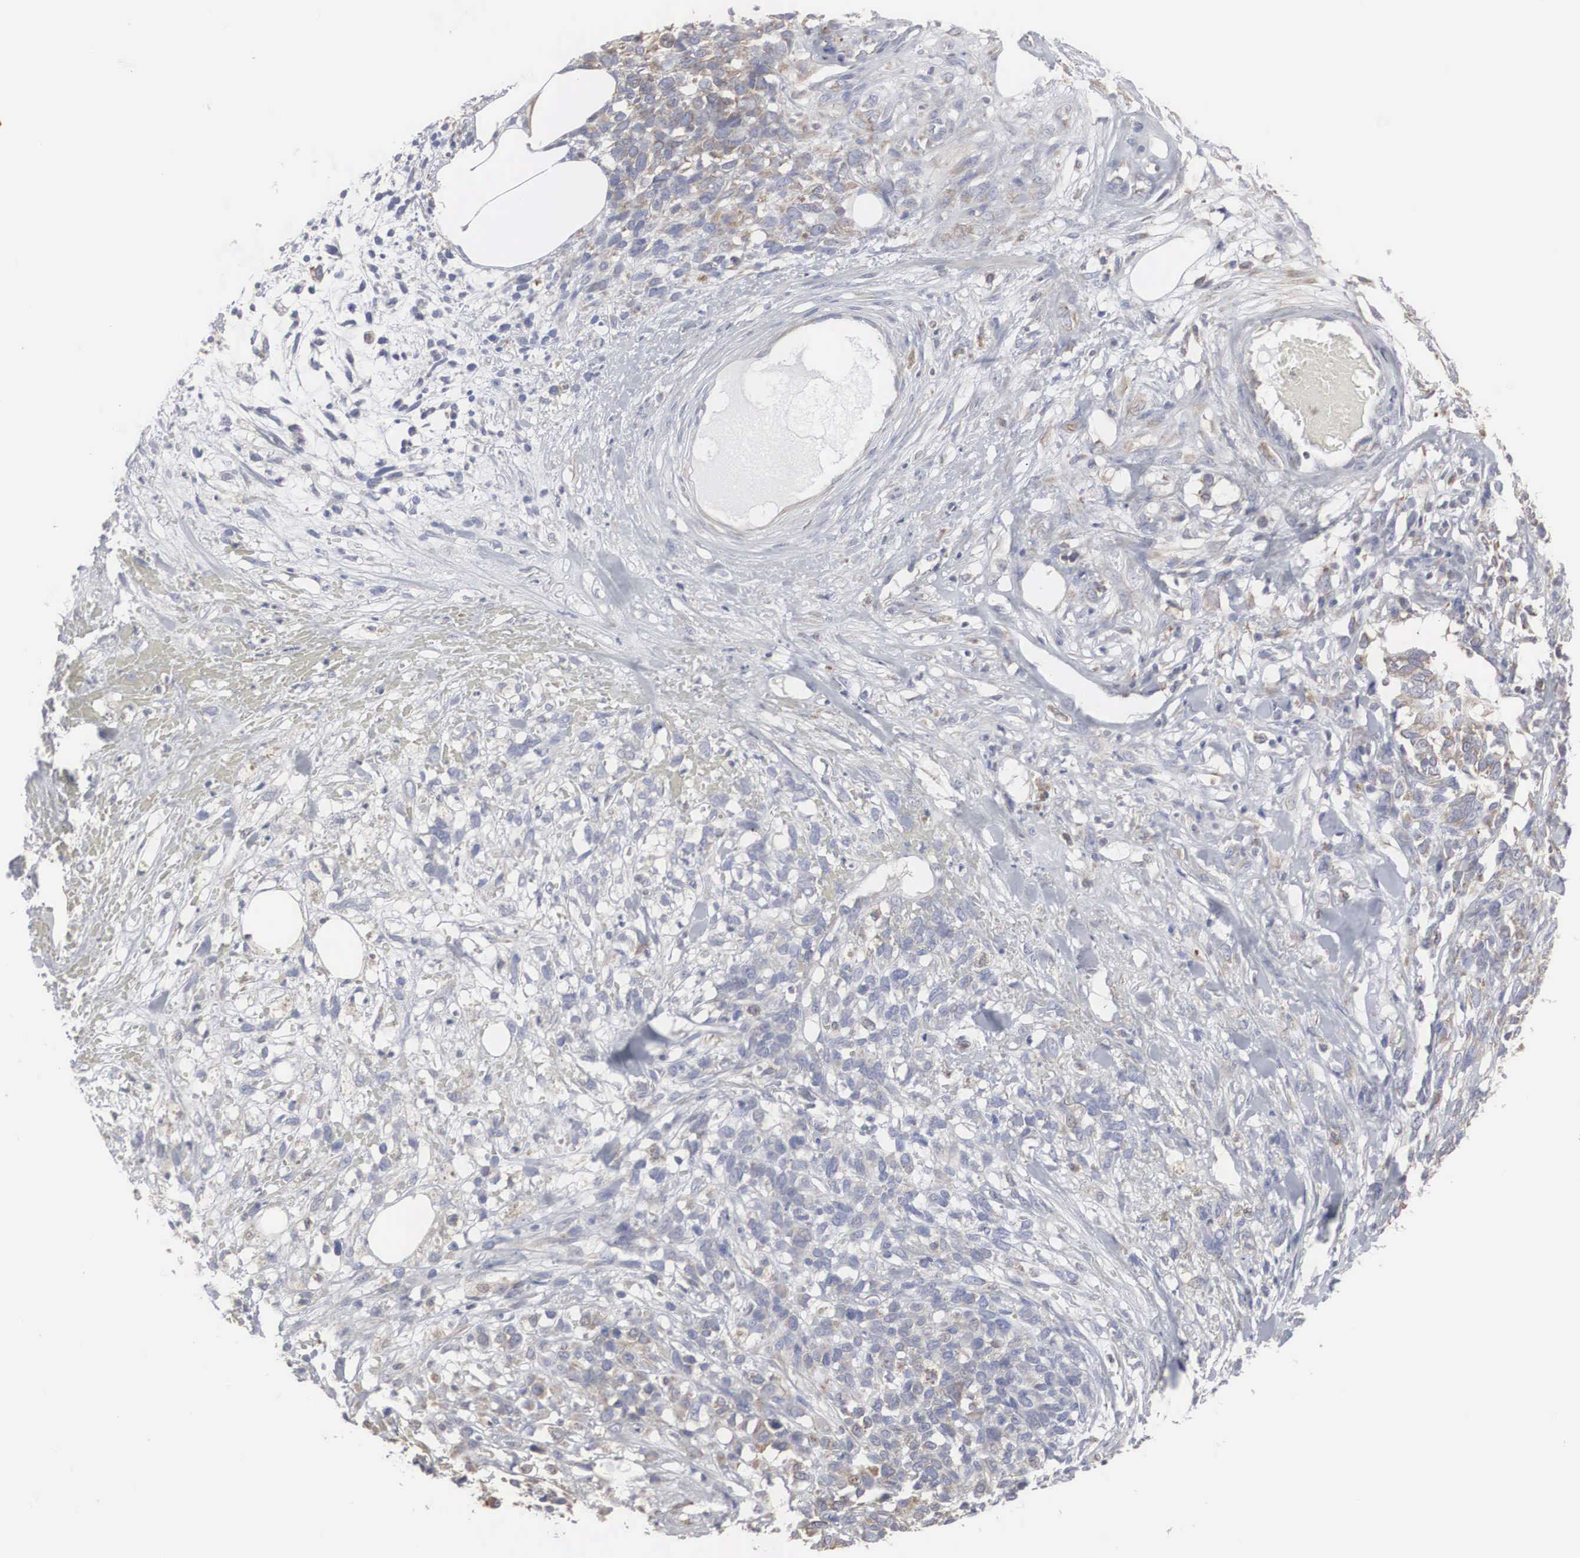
{"staining": {"intensity": "weak", "quantity": "<25%", "location": "cytoplasmic/membranous"}, "tissue": "melanoma", "cell_type": "Tumor cells", "image_type": "cancer", "snomed": [{"axis": "morphology", "description": "Malignant melanoma, NOS"}, {"axis": "topography", "description": "Skin"}], "caption": "Tumor cells are negative for protein expression in human malignant melanoma. (DAB (3,3'-diaminobenzidine) IHC with hematoxylin counter stain).", "gene": "MIA2", "patient": {"sex": "female", "age": 85}}